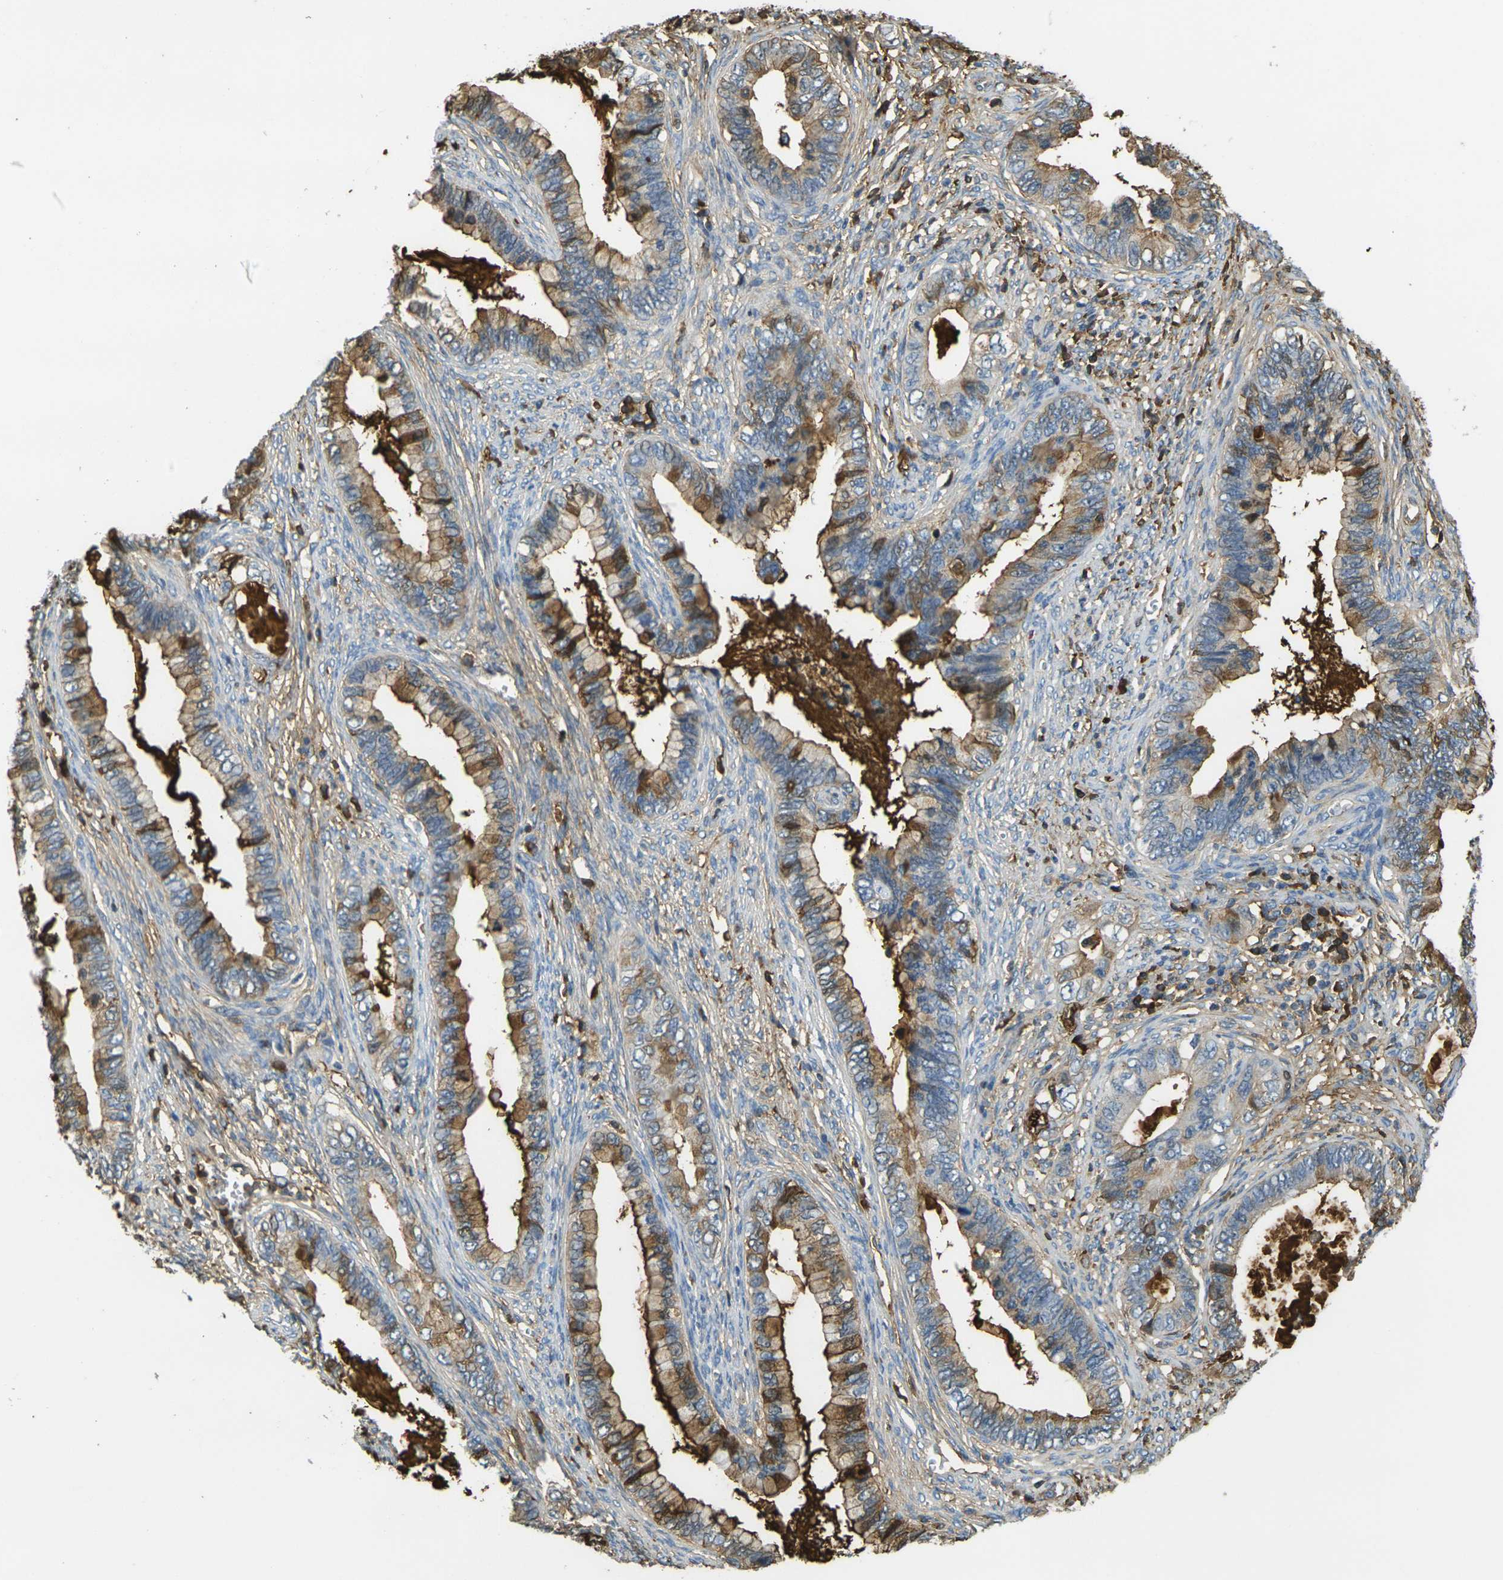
{"staining": {"intensity": "moderate", "quantity": "25%-75%", "location": "cytoplasmic/membranous"}, "tissue": "cervical cancer", "cell_type": "Tumor cells", "image_type": "cancer", "snomed": [{"axis": "morphology", "description": "Adenocarcinoma, NOS"}, {"axis": "topography", "description": "Cervix"}], "caption": "This image shows immunohistochemistry staining of cervical adenocarcinoma, with medium moderate cytoplasmic/membranous staining in approximately 25%-75% of tumor cells.", "gene": "PLCD1", "patient": {"sex": "female", "age": 44}}